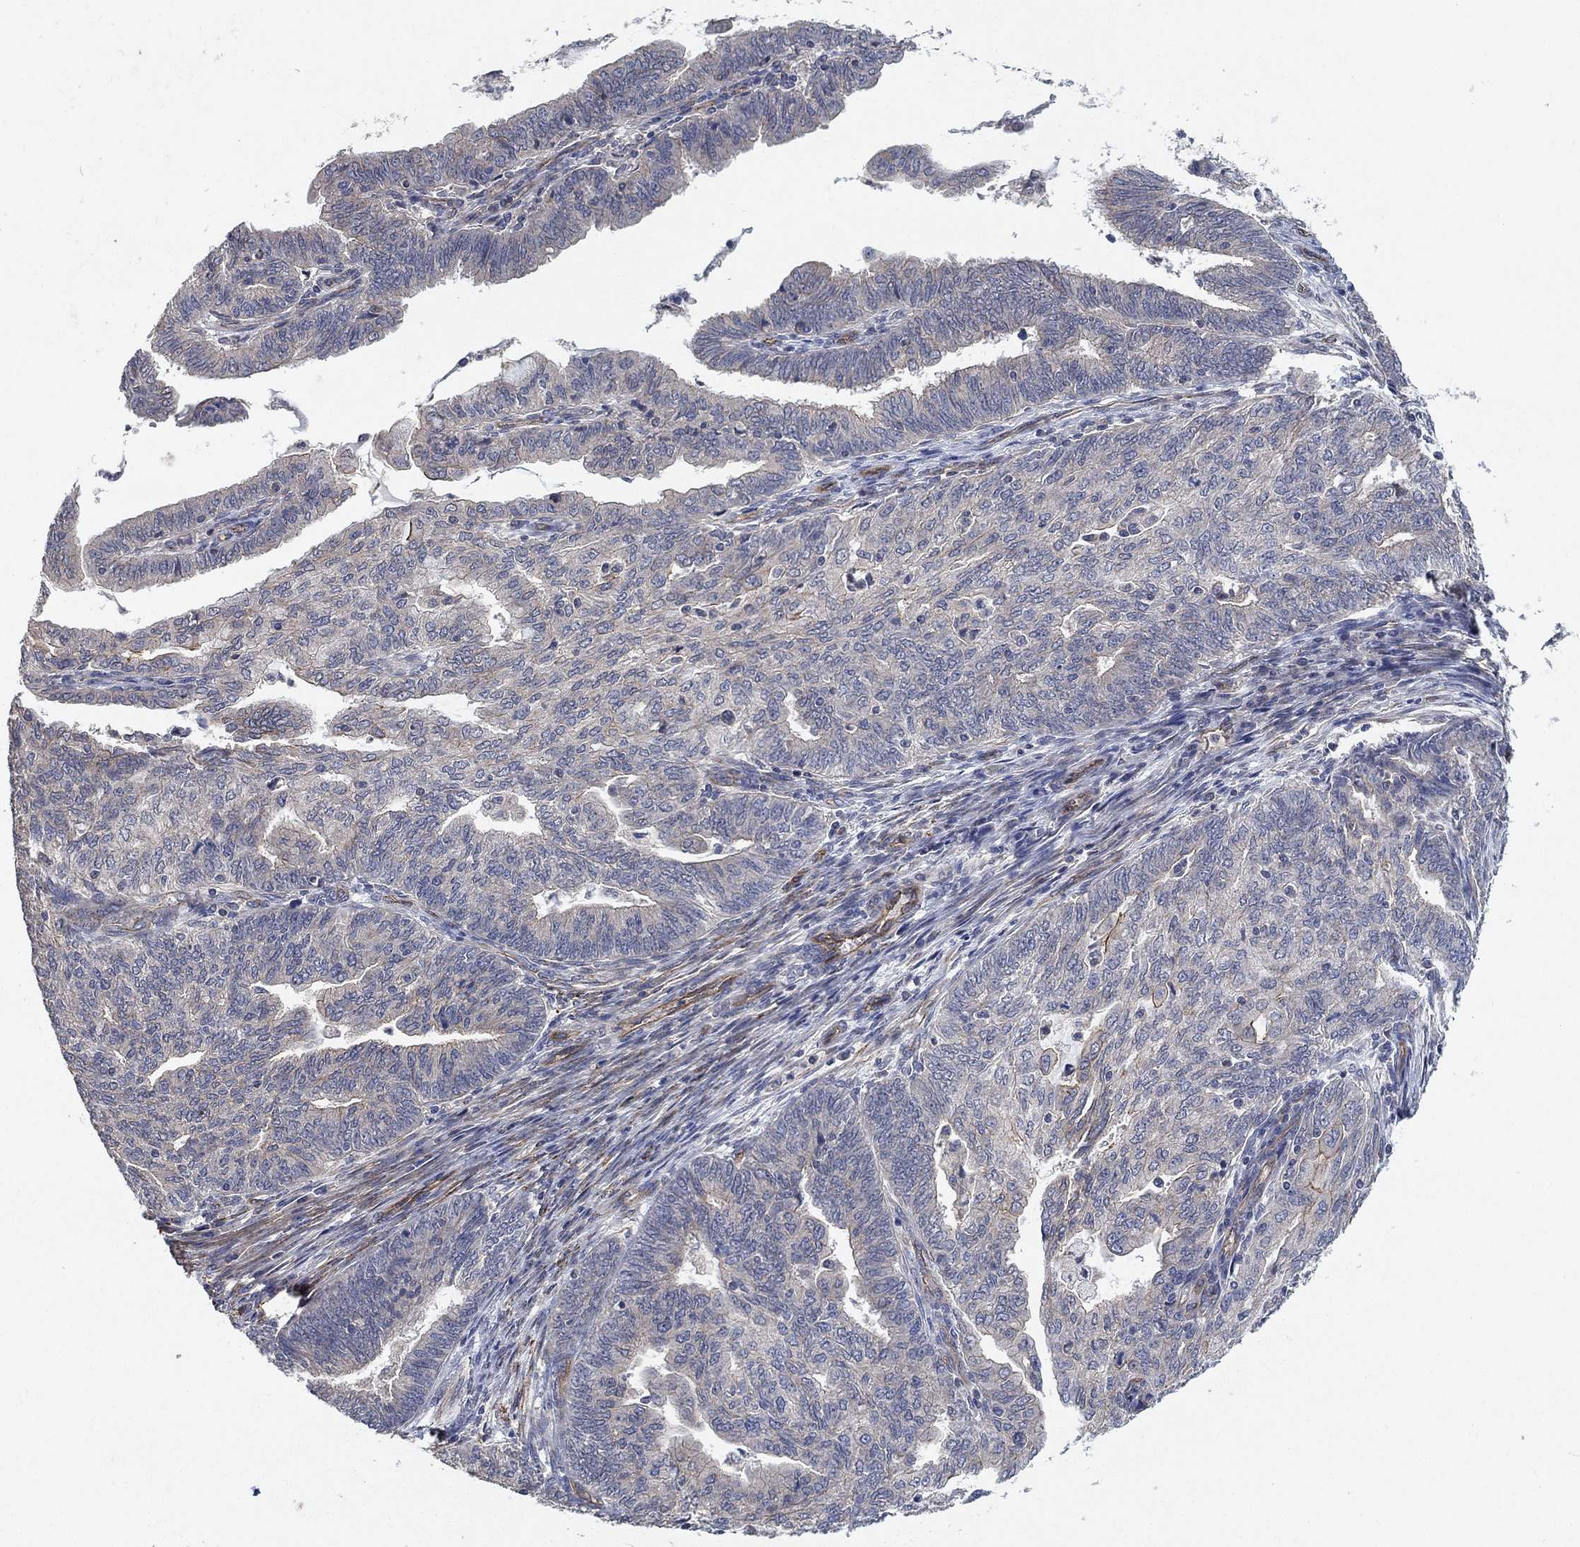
{"staining": {"intensity": "negative", "quantity": "none", "location": "none"}, "tissue": "endometrial cancer", "cell_type": "Tumor cells", "image_type": "cancer", "snomed": [{"axis": "morphology", "description": "Adenocarcinoma, NOS"}, {"axis": "topography", "description": "Endometrium"}], "caption": "Endometrial cancer stained for a protein using immunohistochemistry (IHC) demonstrates no expression tumor cells.", "gene": "MCUR1", "patient": {"sex": "female", "age": 82}}